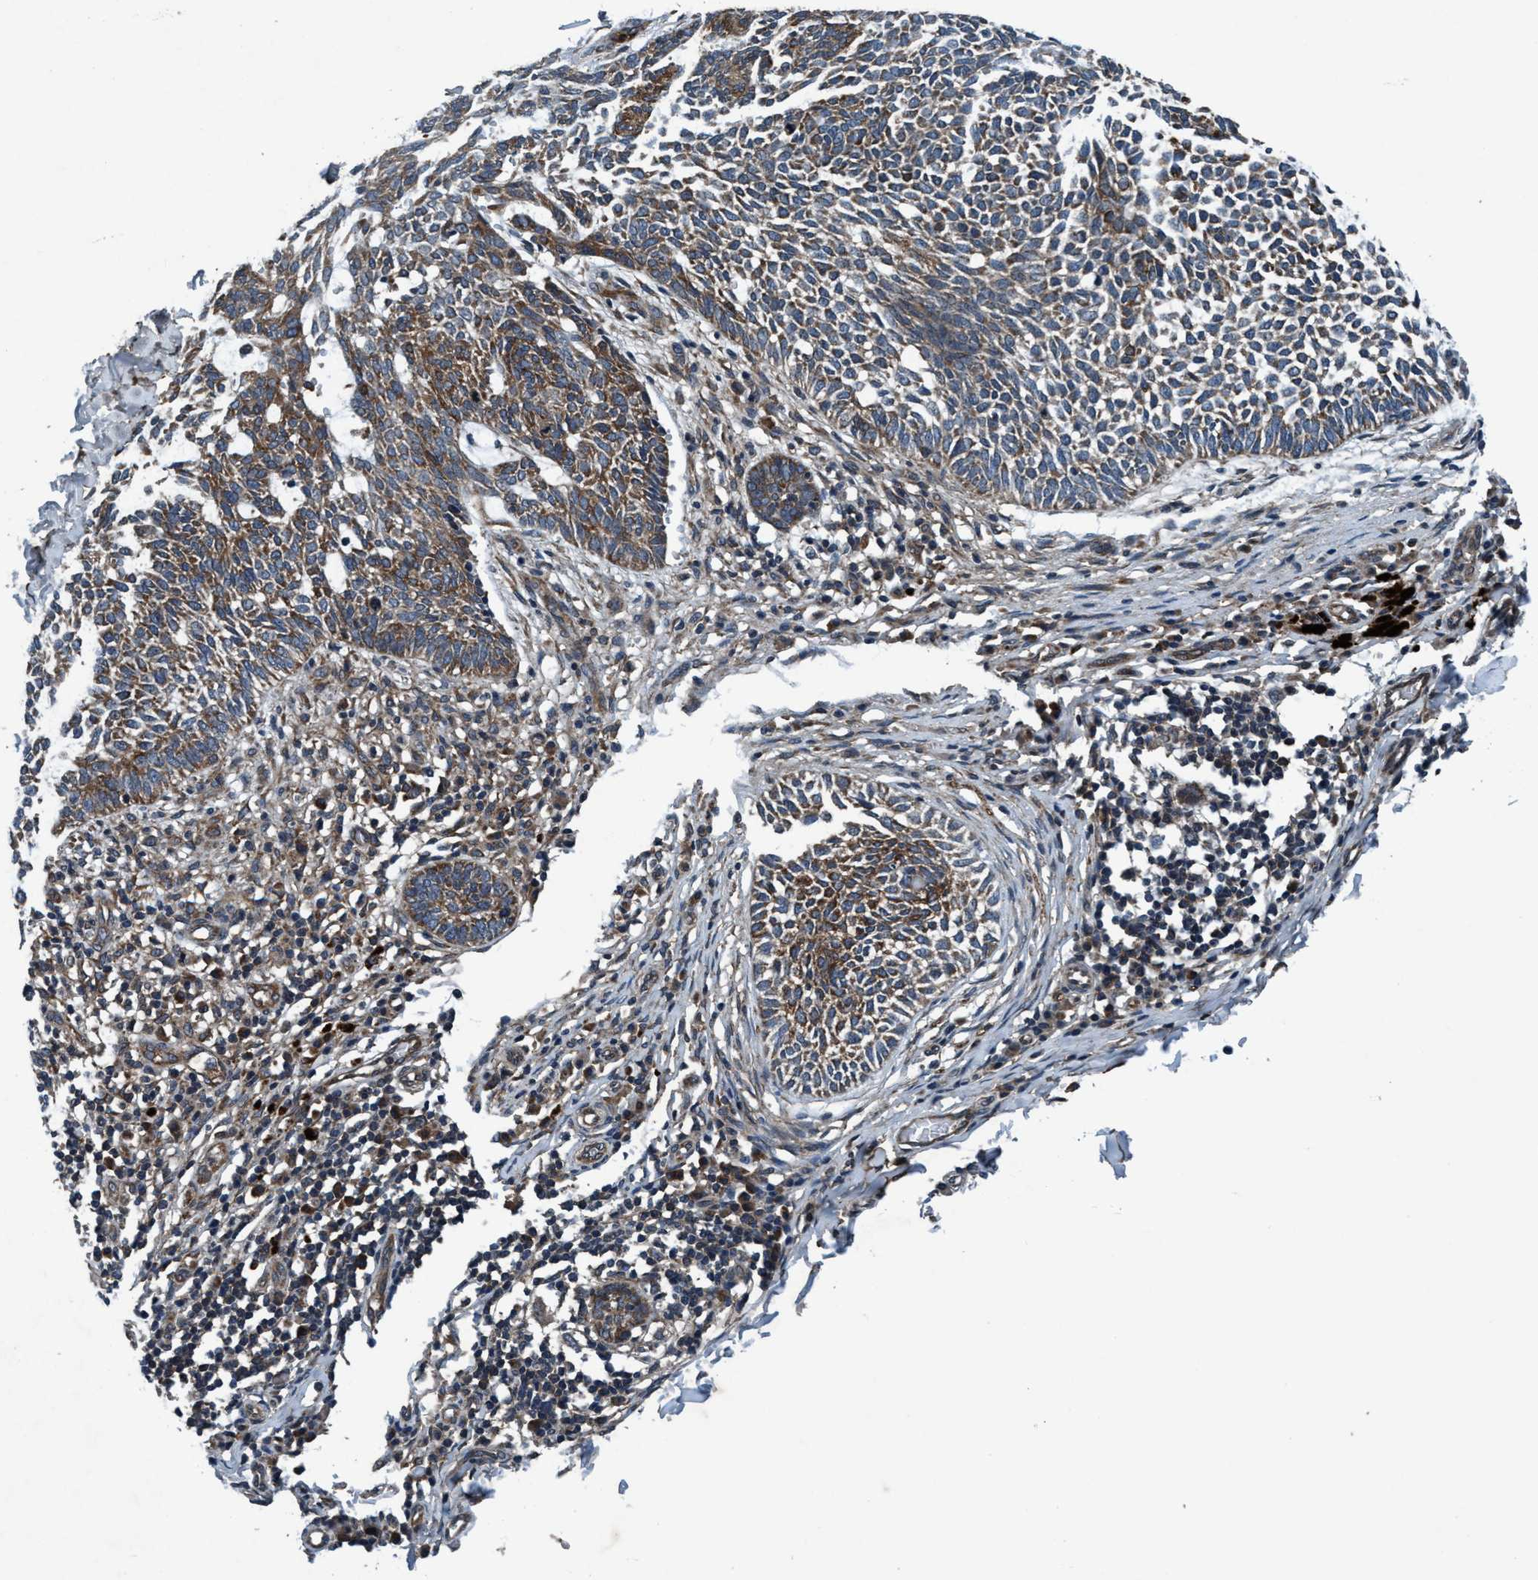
{"staining": {"intensity": "strong", "quantity": ">75%", "location": "cytoplasmic/membranous"}, "tissue": "skin cancer", "cell_type": "Tumor cells", "image_type": "cancer", "snomed": [{"axis": "morphology", "description": "Normal tissue, NOS"}, {"axis": "morphology", "description": "Basal cell carcinoma"}, {"axis": "topography", "description": "Skin"}], "caption": "Tumor cells display high levels of strong cytoplasmic/membranous staining in about >75% of cells in human skin basal cell carcinoma. (Brightfield microscopy of DAB IHC at high magnification).", "gene": "AKT1S1", "patient": {"sex": "male", "age": 87}}